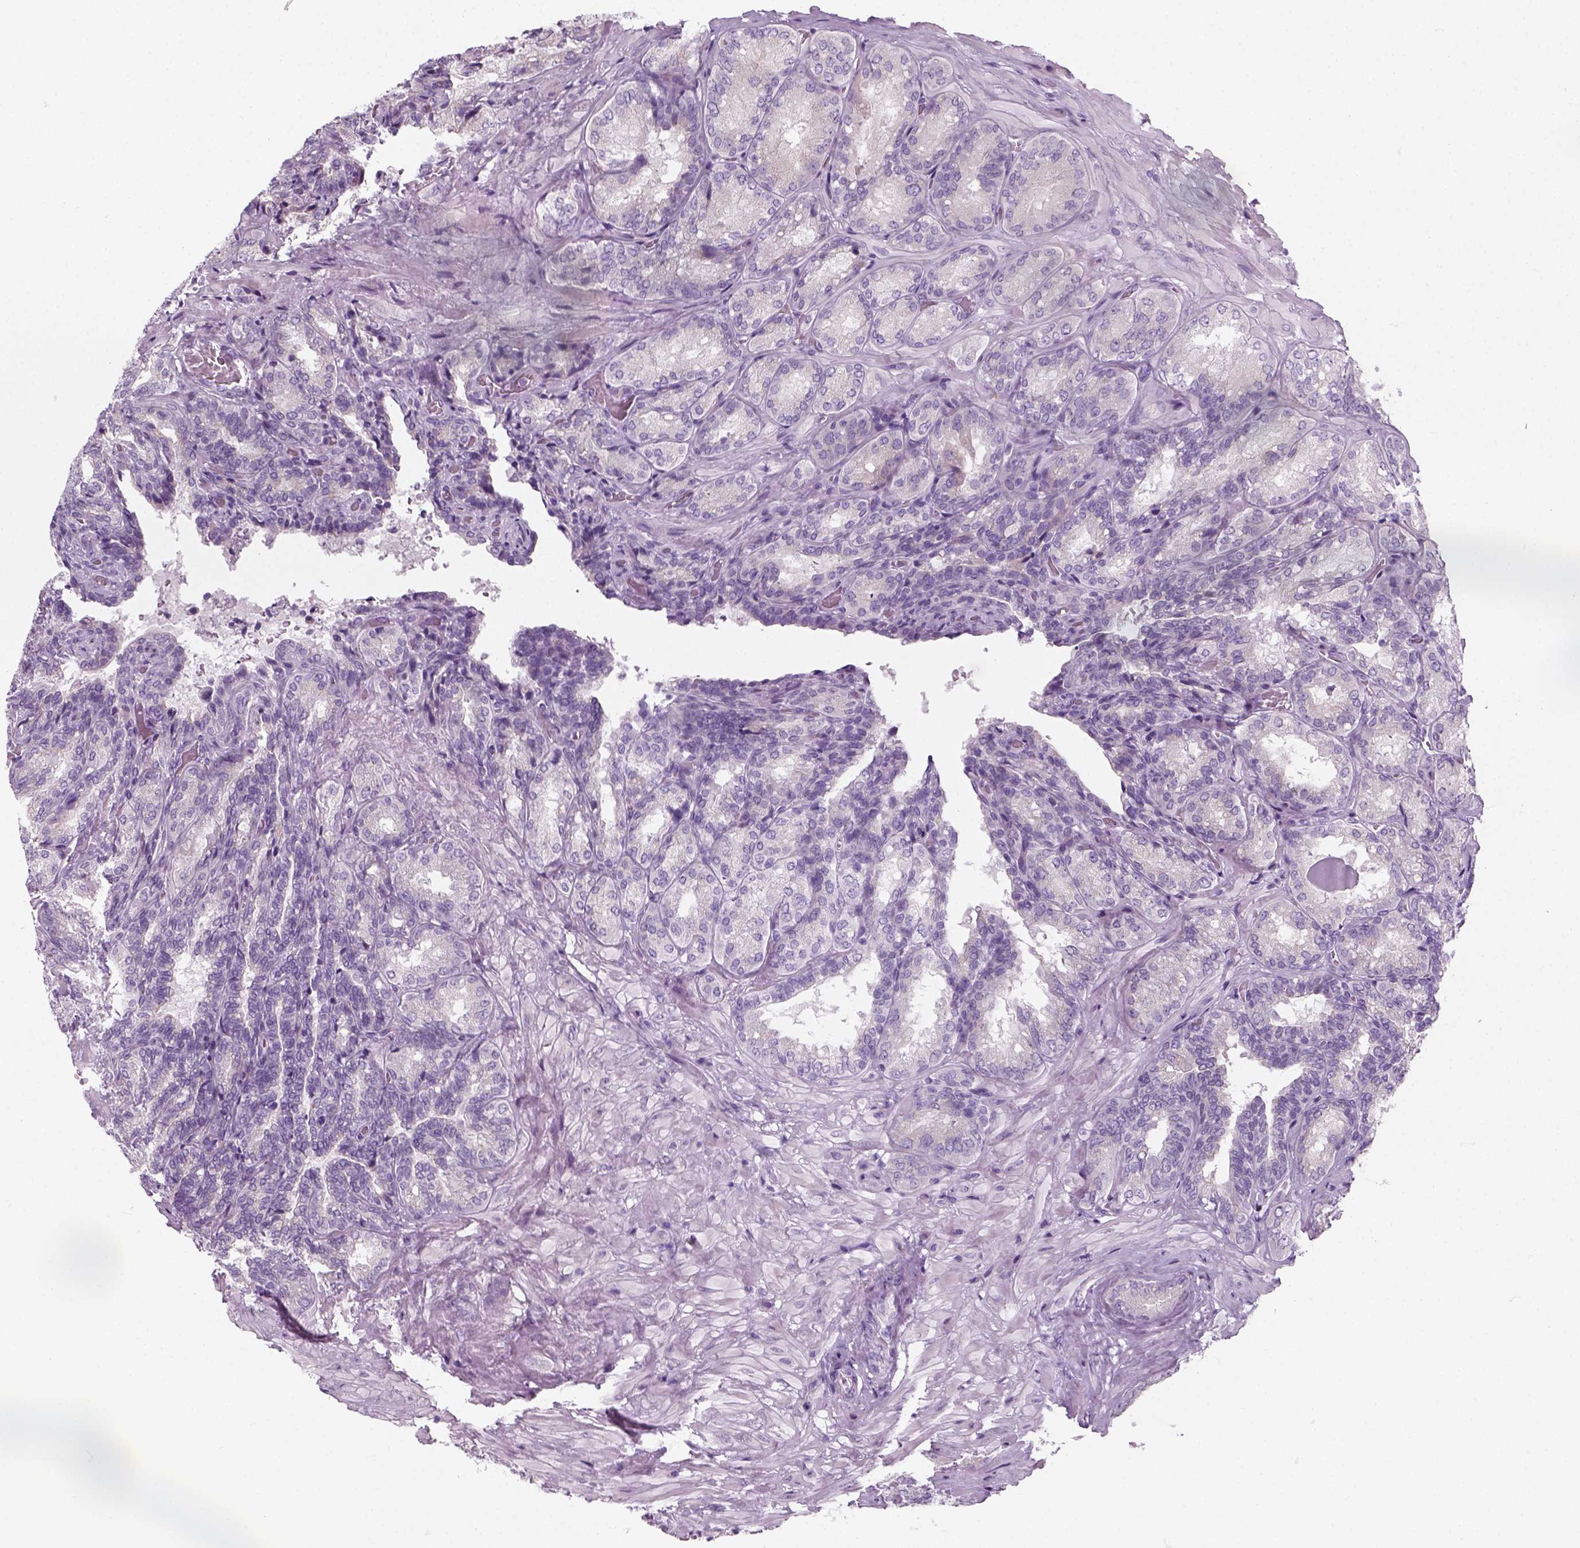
{"staining": {"intensity": "negative", "quantity": "none", "location": "none"}, "tissue": "seminal vesicle", "cell_type": "Glandular cells", "image_type": "normal", "snomed": [{"axis": "morphology", "description": "Normal tissue, NOS"}, {"axis": "topography", "description": "Seminal veicle"}], "caption": "A micrograph of seminal vesicle stained for a protein exhibits no brown staining in glandular cells. The staining is performed using DAB (3,3'-diaminobenzidine) brown chromogen with nuclei counter-stained in using hematoxylin.", "gene": "IL4", "patient": {"sex": "male", "age": 68}}